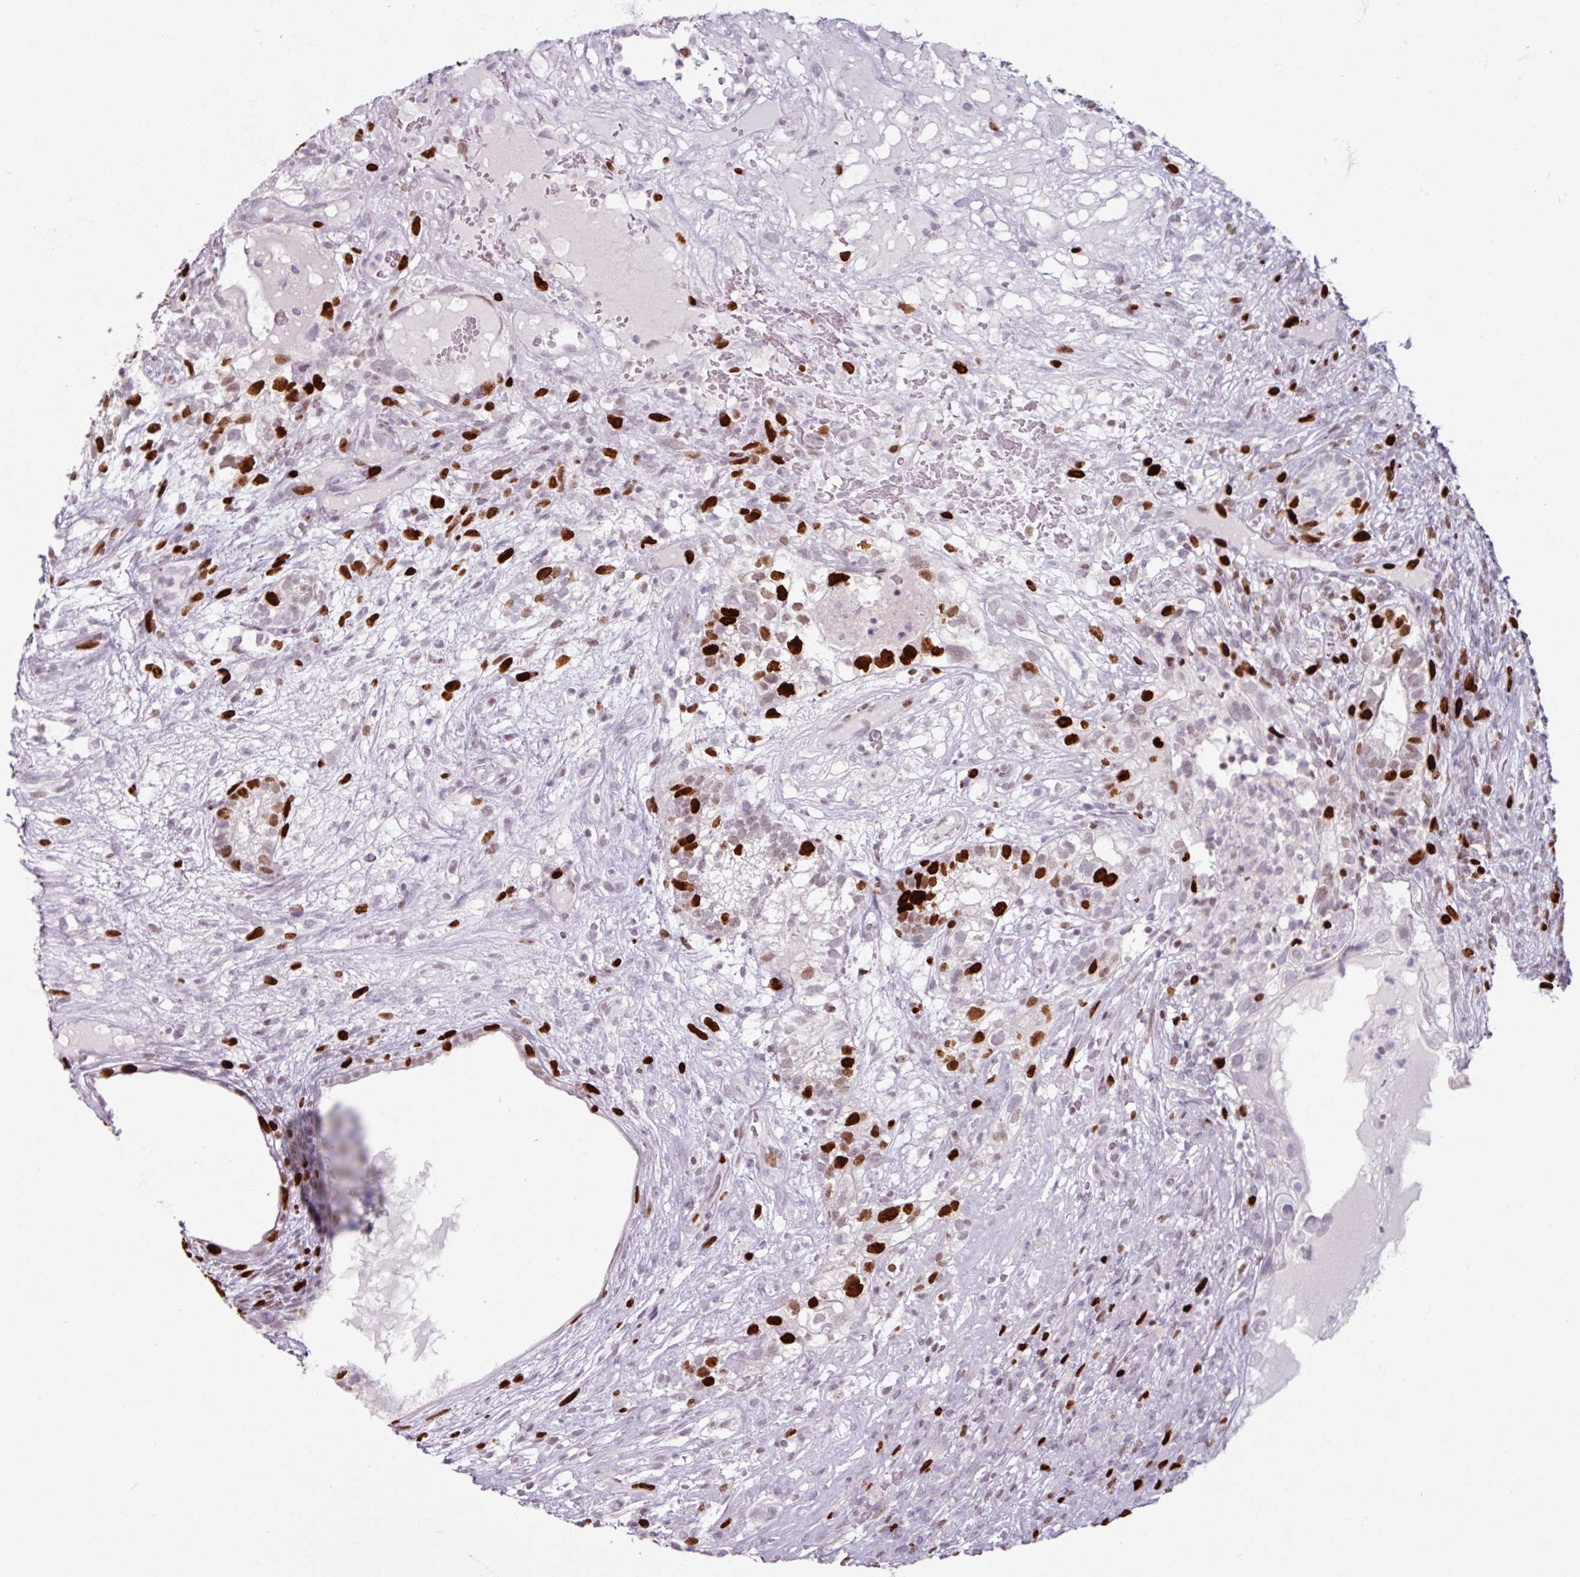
{"staining": {"intensity": "strong", "quantity": "25%-75%", "location": "nuclear"}, "tissue": "testis cancer", "cell_type": "Tumor cells", "image_type": "cancer", "snomed": [{"axis": "morphology", "description": "Seminoma, NOS"}, {"axis": "morphology", "description": "Carcinoma, Embryonal, NOS"}, {"axis": "topography", "description": "Testis"}], "caption": "An image of testis cancer (seminoma) stained for a protein exhibits strong nuclear brown staining in tumor cells.", "gene": "ATAD2", "patient": {"sex": "male", "age": 41}}